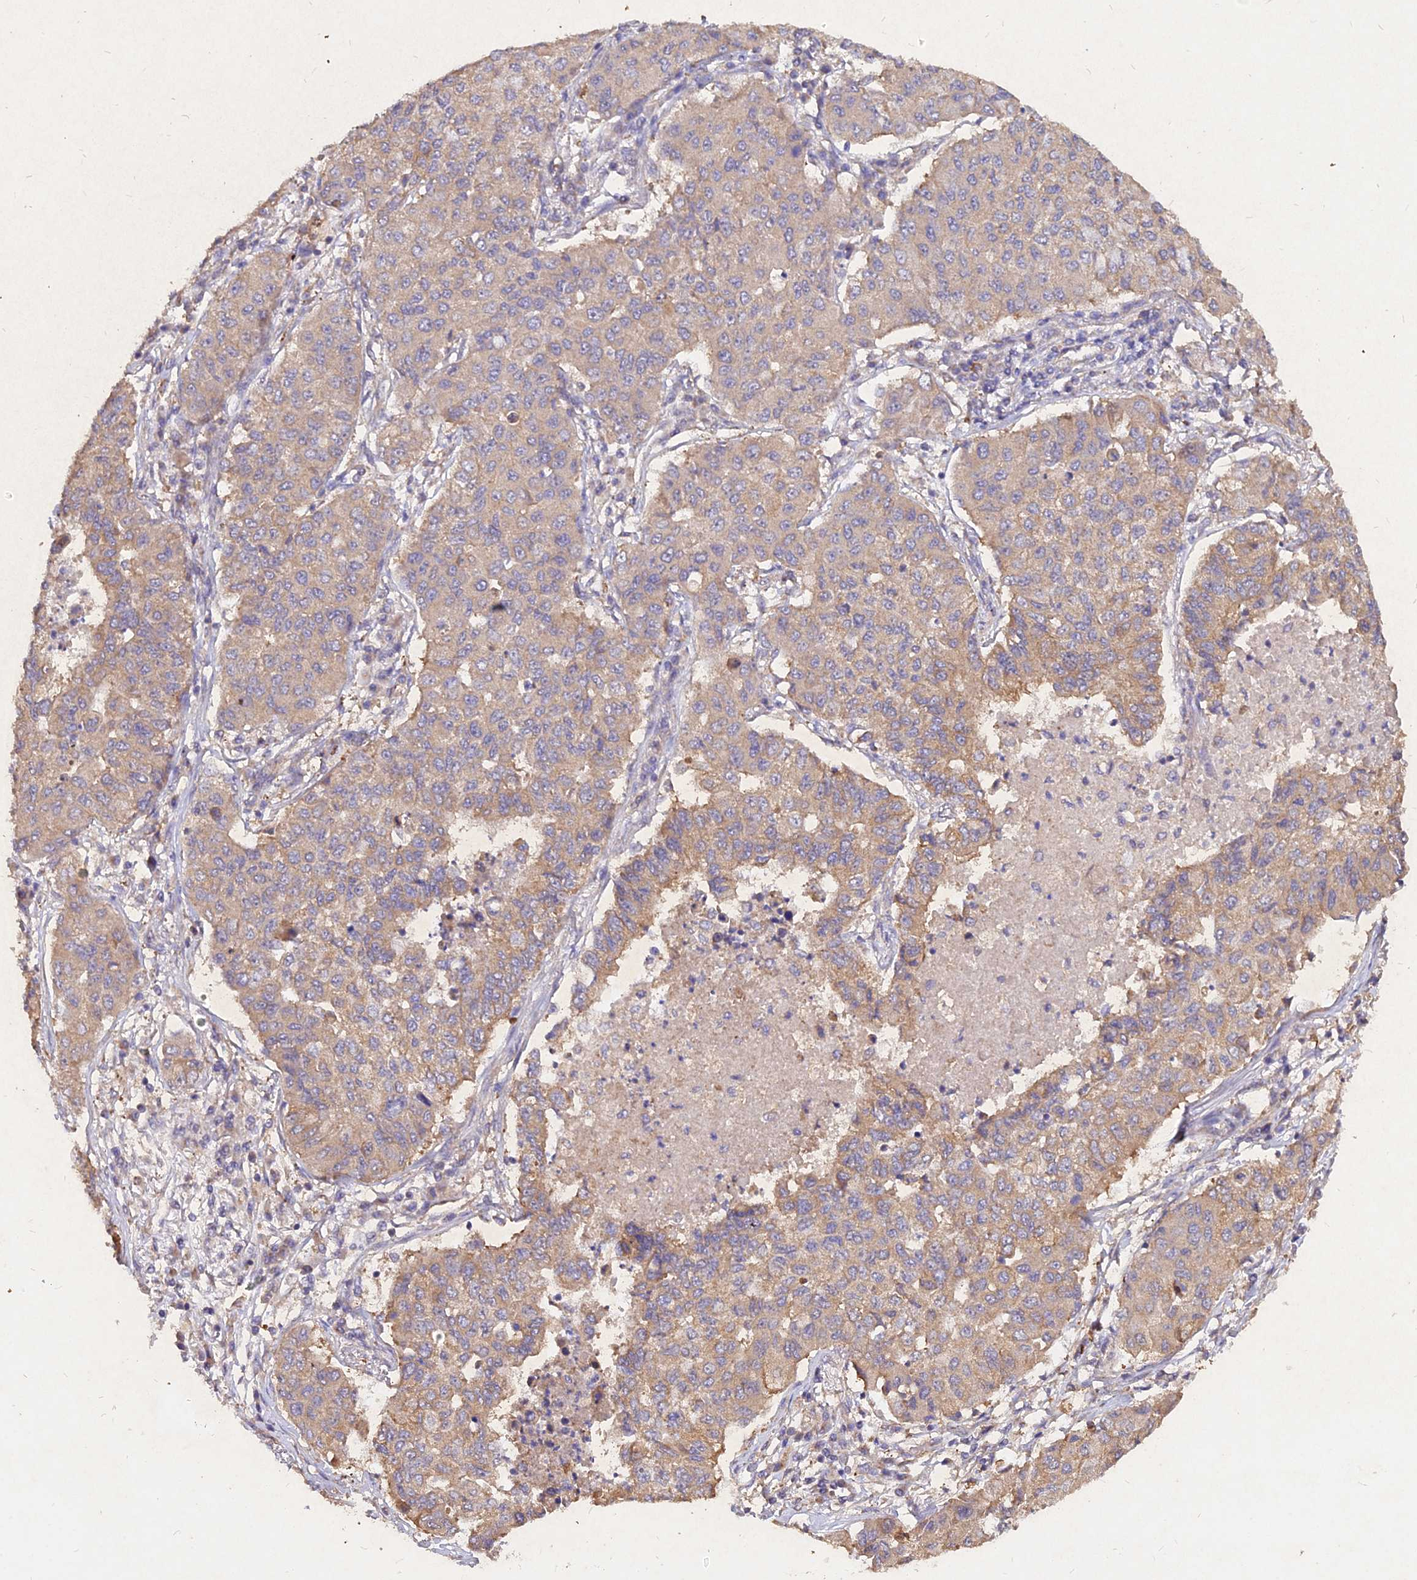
{"staining": {"intensity": "moderate", "quantity": "<25%", "location": "cytoplasmic/membranous"}, "tissue": "lung cancer", "cell_type": "Tumor cells", "image_type": "cancer", "snomed": [{"axis": "morphology", "description": "Squamous cell carcinoma, NOS"}, {"axis": "topography", "description": "Lung"}], "caption": "Brown immunohistochemical staining in lung squamous cell carcinoma reveals moderate cytoplasmic/membranous staining in about <25% of tumor cells.", "gene": "SKA1", "patient": {"sex": "male", "age": 74}}